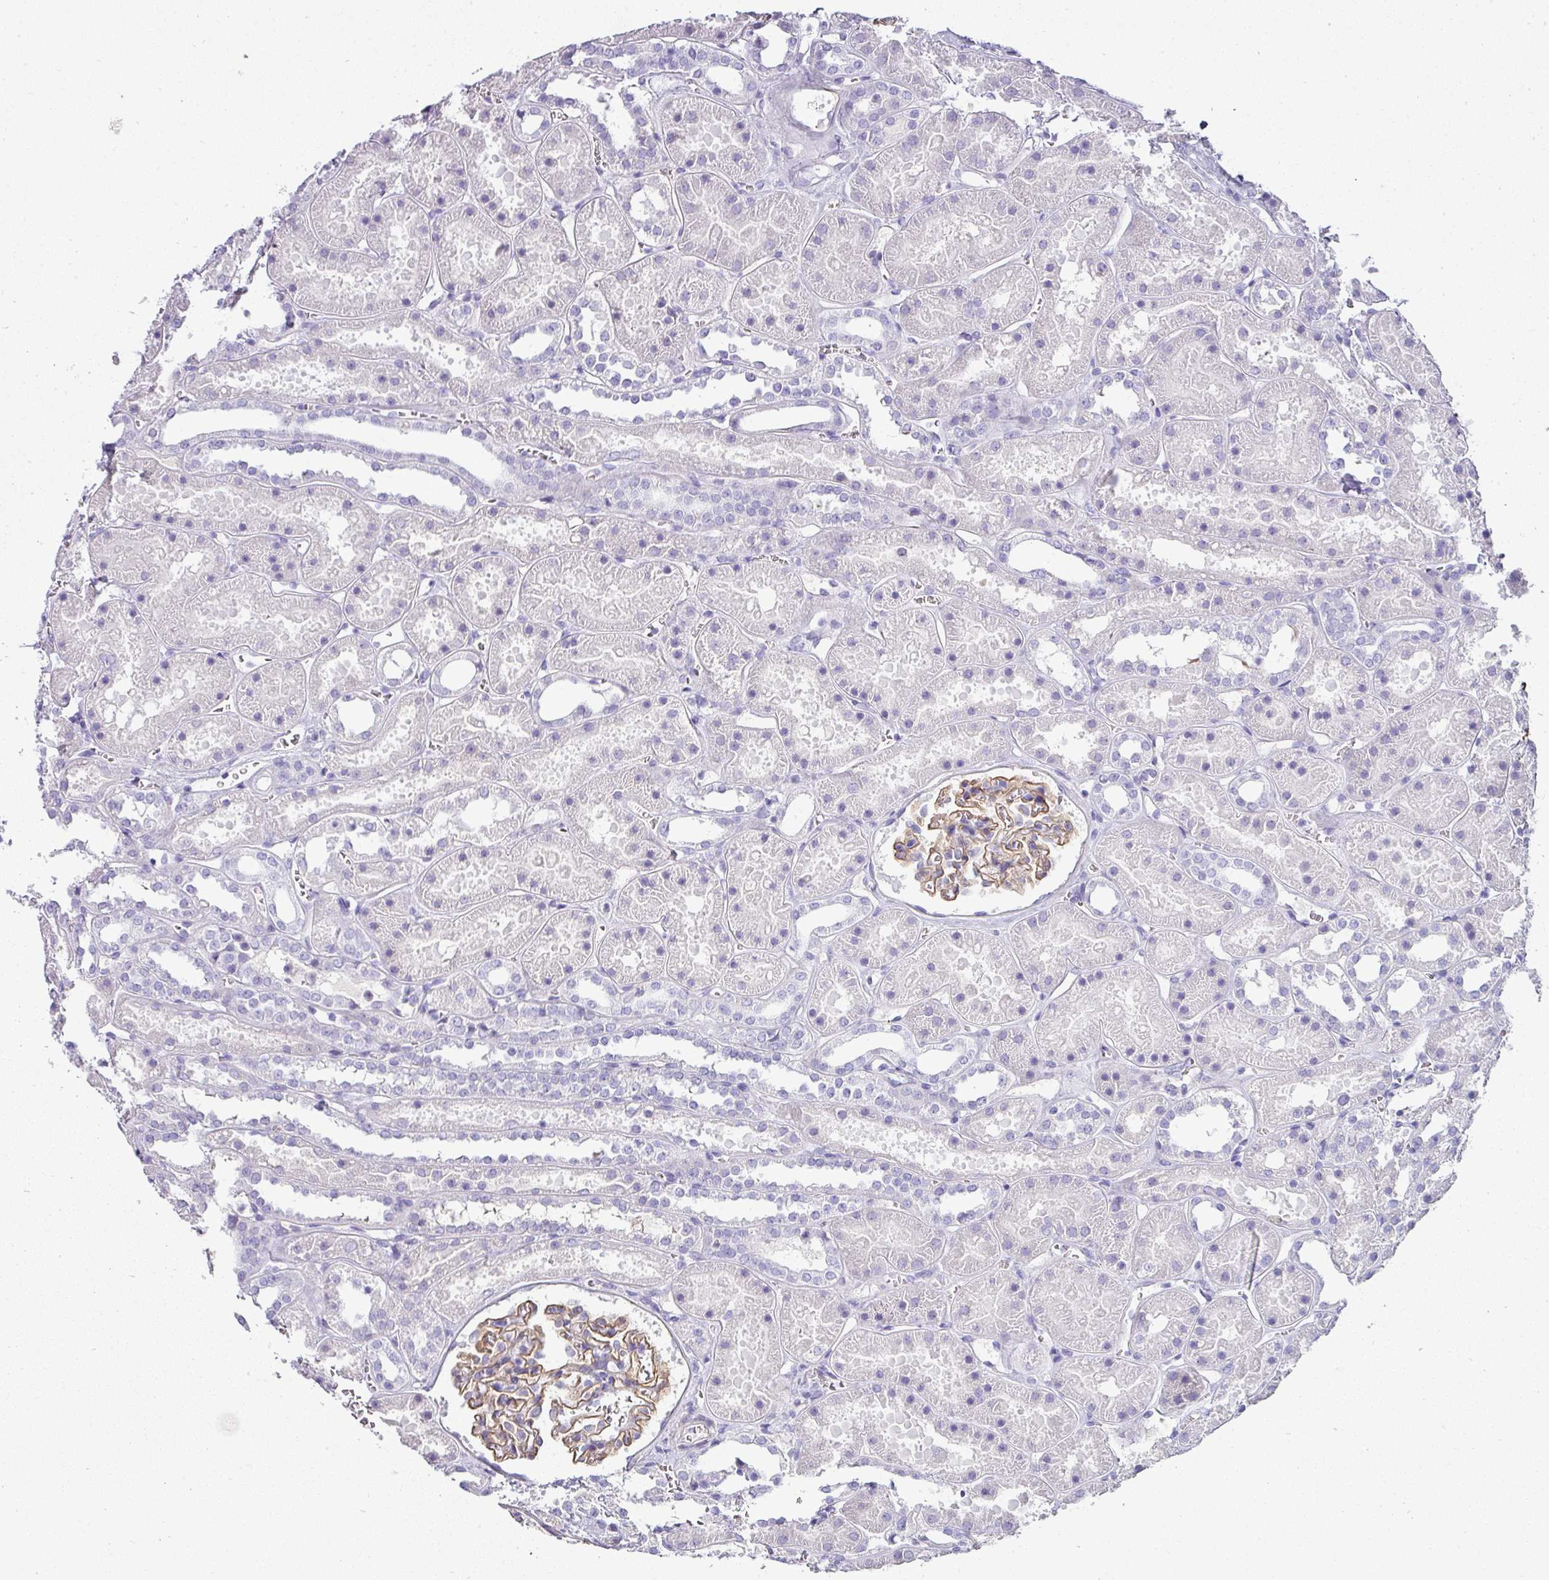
{"staining": {"intensity": "moderate", "quantity": "25%-75%", "location": "cytoplasmic/membranous"}, "tissue": "kidney", "cell_type": "Cells in glomeruli", "image_type": "normal", "snomed": [{"axis": "morphology", "description": "Normal tissue, NOS"}, {"axis": "topography", "description": "Kidney"}], "caption": "This is a micrograph of immunohistochemistry (IHC) staining of unremarkable kidney, which shows moderate staining in the cytoplasmic/membranous of cells in glomeruli.", "gene": "VCX2", "patient": {"sex": "female", "age": 41}}